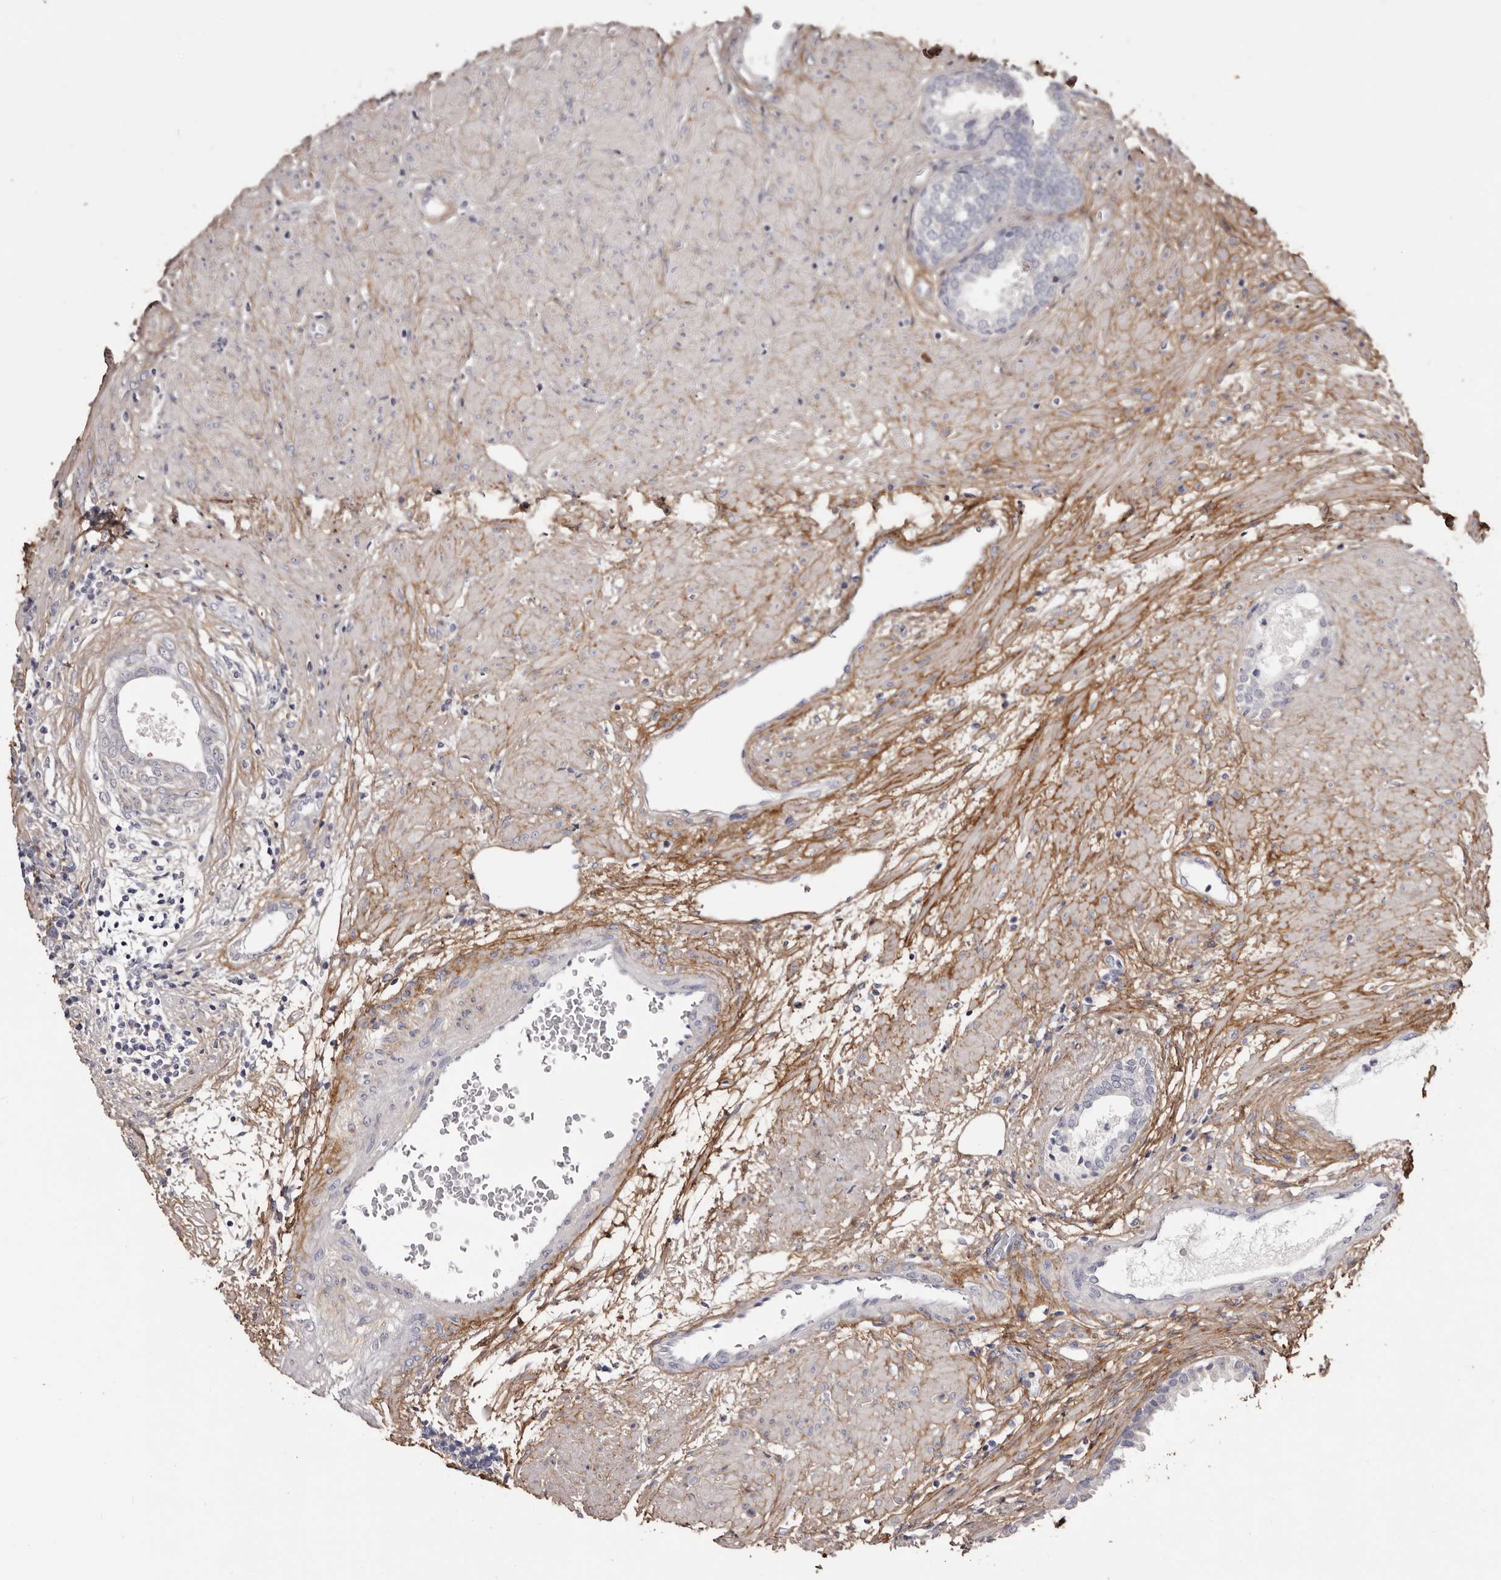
{"staining": {"intensity": "negative", "quantity": "none", "location": "none"}, "tissue": "prostate", "cell_type": "Glandular cells", "image_type": "normal", "snomed": [{"axis": "morphology", "description": "Normal tissue, NOS"}, {"axis": "topography", "description": "Prostate"}], "caption": "Immunohistochemical staining of benign human prostate demonstrates no significant positivity in glandular cells. The staining was performed using DAB (3,3'-diaminobenzidine) to visualize the protein expression in brown, while the nuclei were stained in blue with hematoxylin (Magnification: 20x).", "gene": "COL6A1", "patient": {"sex": "male", "age": 76}}